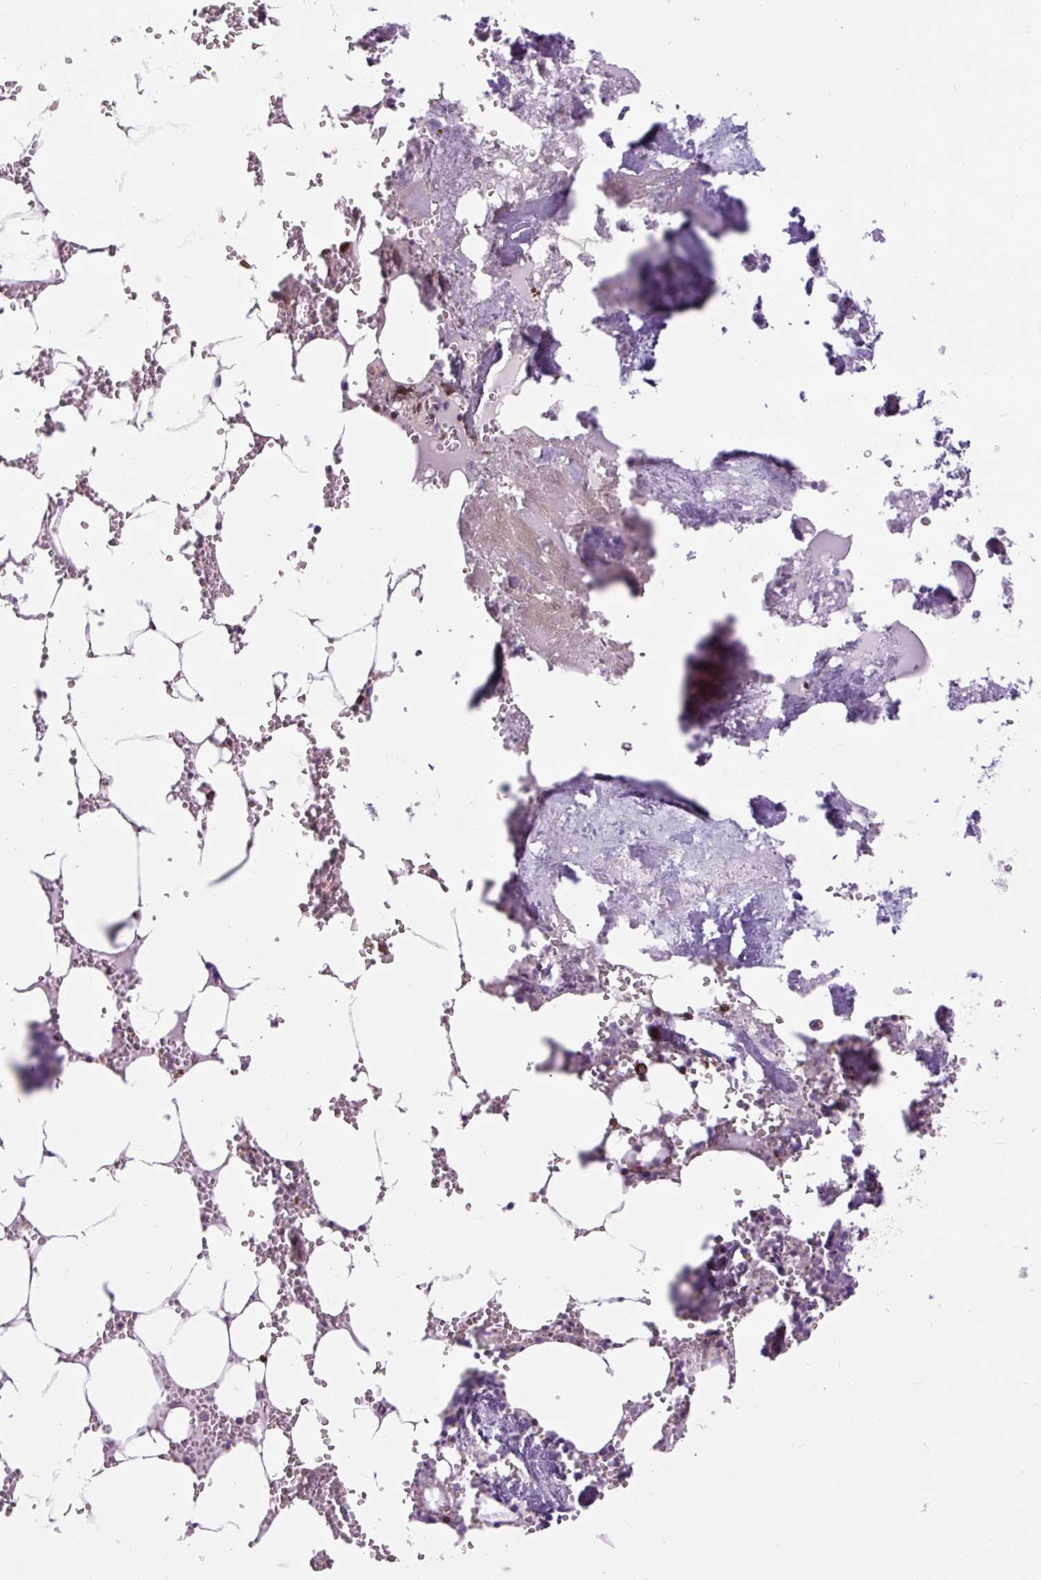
{"staining": {"intensity": "strong", "quantity": "<25%", "location": "cytoplasmic/membranous"}, "tissue": "bone marrow", "cell_type": "Hematopoietic cells", "image_type": "normal", "snomed": [{"axis": "morphology", "description": "Normal tissue, NOS"}, {"axis": "topography", "description": "Bone marrow"}], "caption": "Immunohistochemistry of normal bone marrow displays medium levels of strong cytoplasmic/membranous positivity in about <25% of hematopoietic cells.", "gene": "CISD3", "patient": {"sex": "male", "age": 54}}